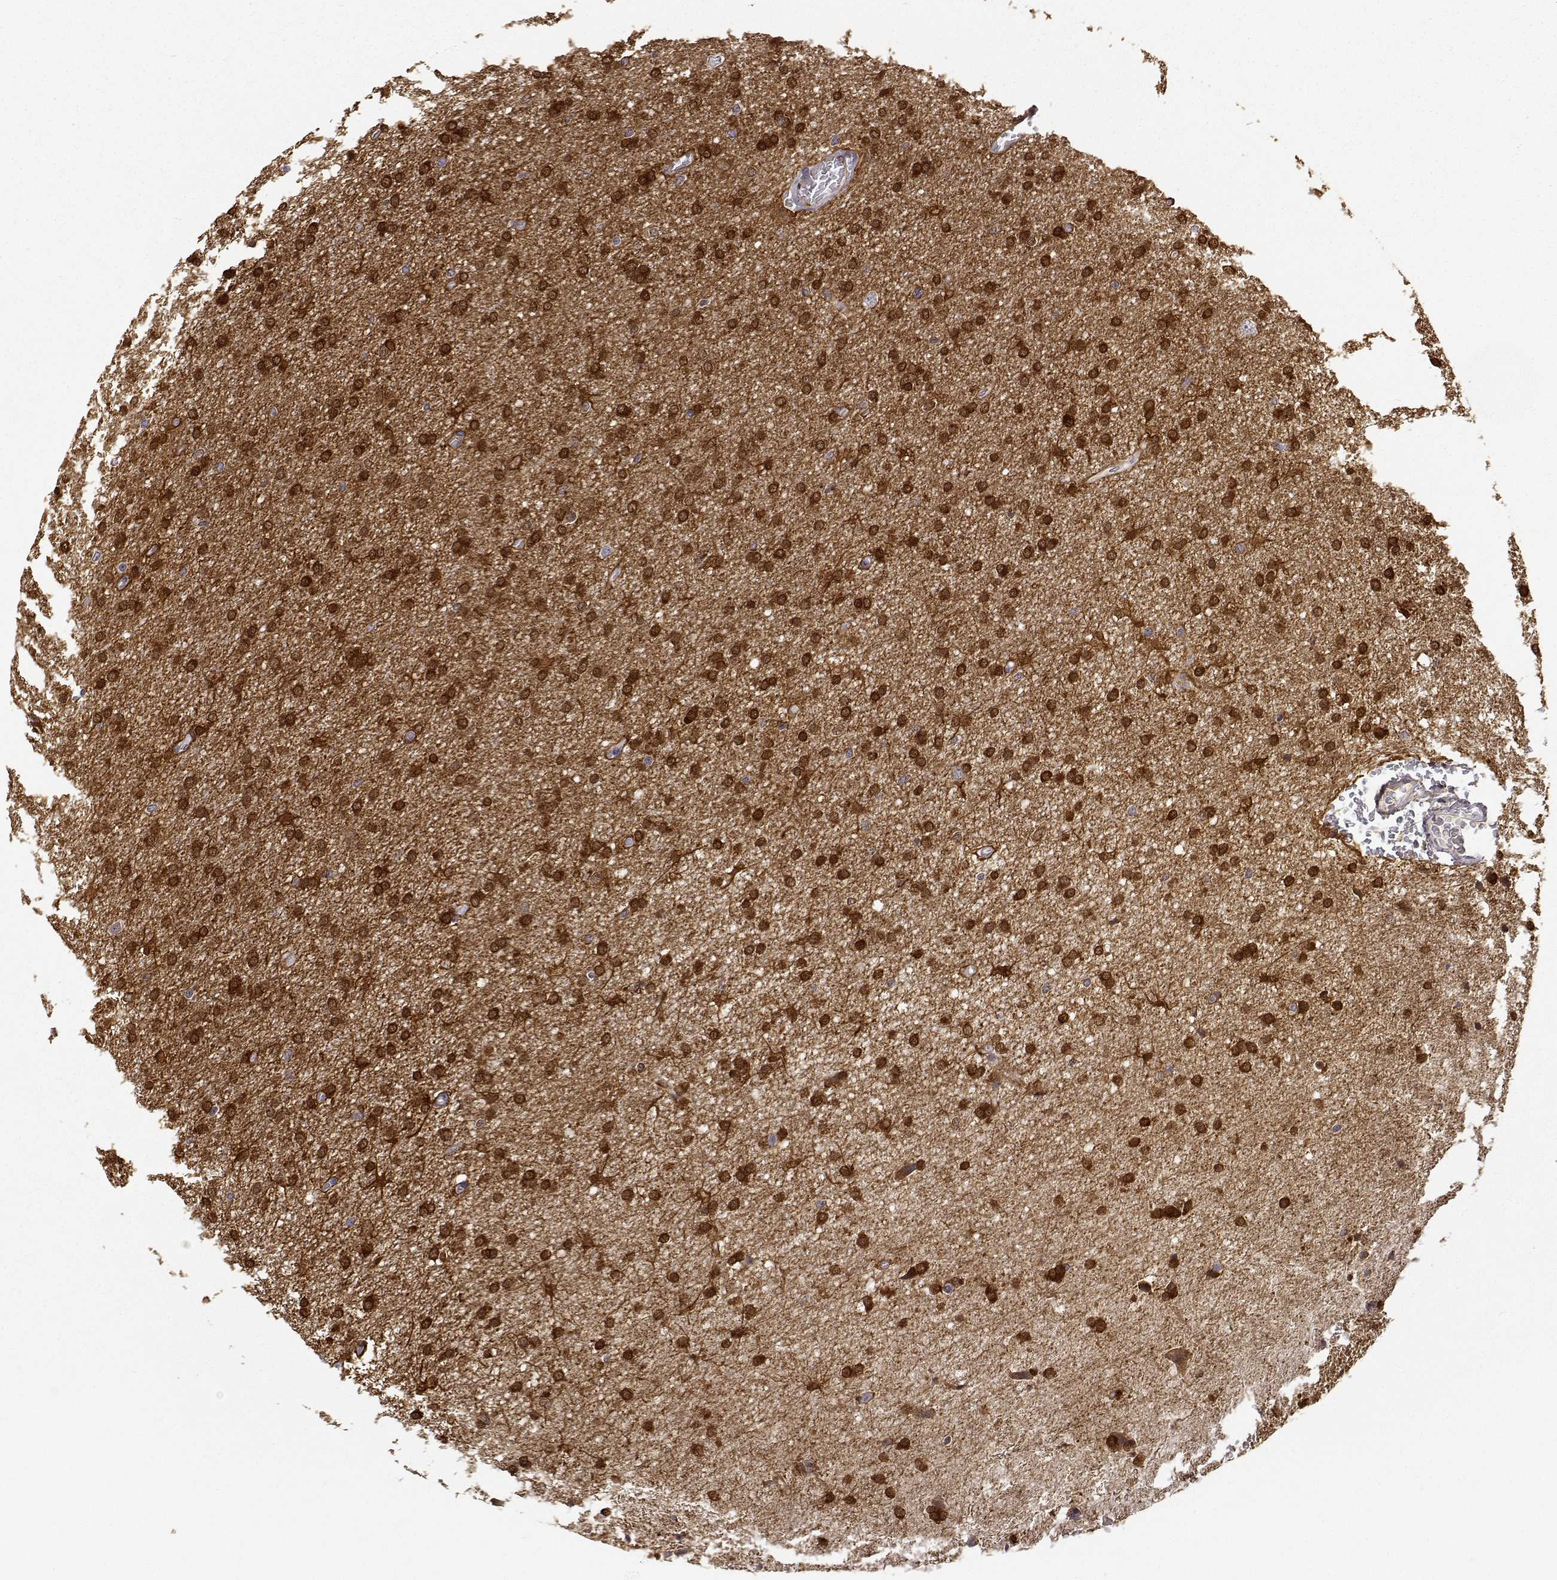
{"staining": {"intensity": "strong", "quantity": ">75%", "location": "cytoplasmic/membranous,nuclear"}, "tissue": "glioma", "cell_type": "Tumor cells", "image_type": "cancer", "snomed": [{"axis": "morphology", "description": "Glioma, malignant, High grade"}, {"axis": "topography", "description": "Cerebral cortex"}], "caption": "Immunohistochemical staining of malignant high-grade glioma exhibits strong cytoplasmic/membranous and nuclear protein positivity in approximately >75% of tumor cells.", "gene": "PHGDH", "patient": {"sex": "male", "age": 70}}